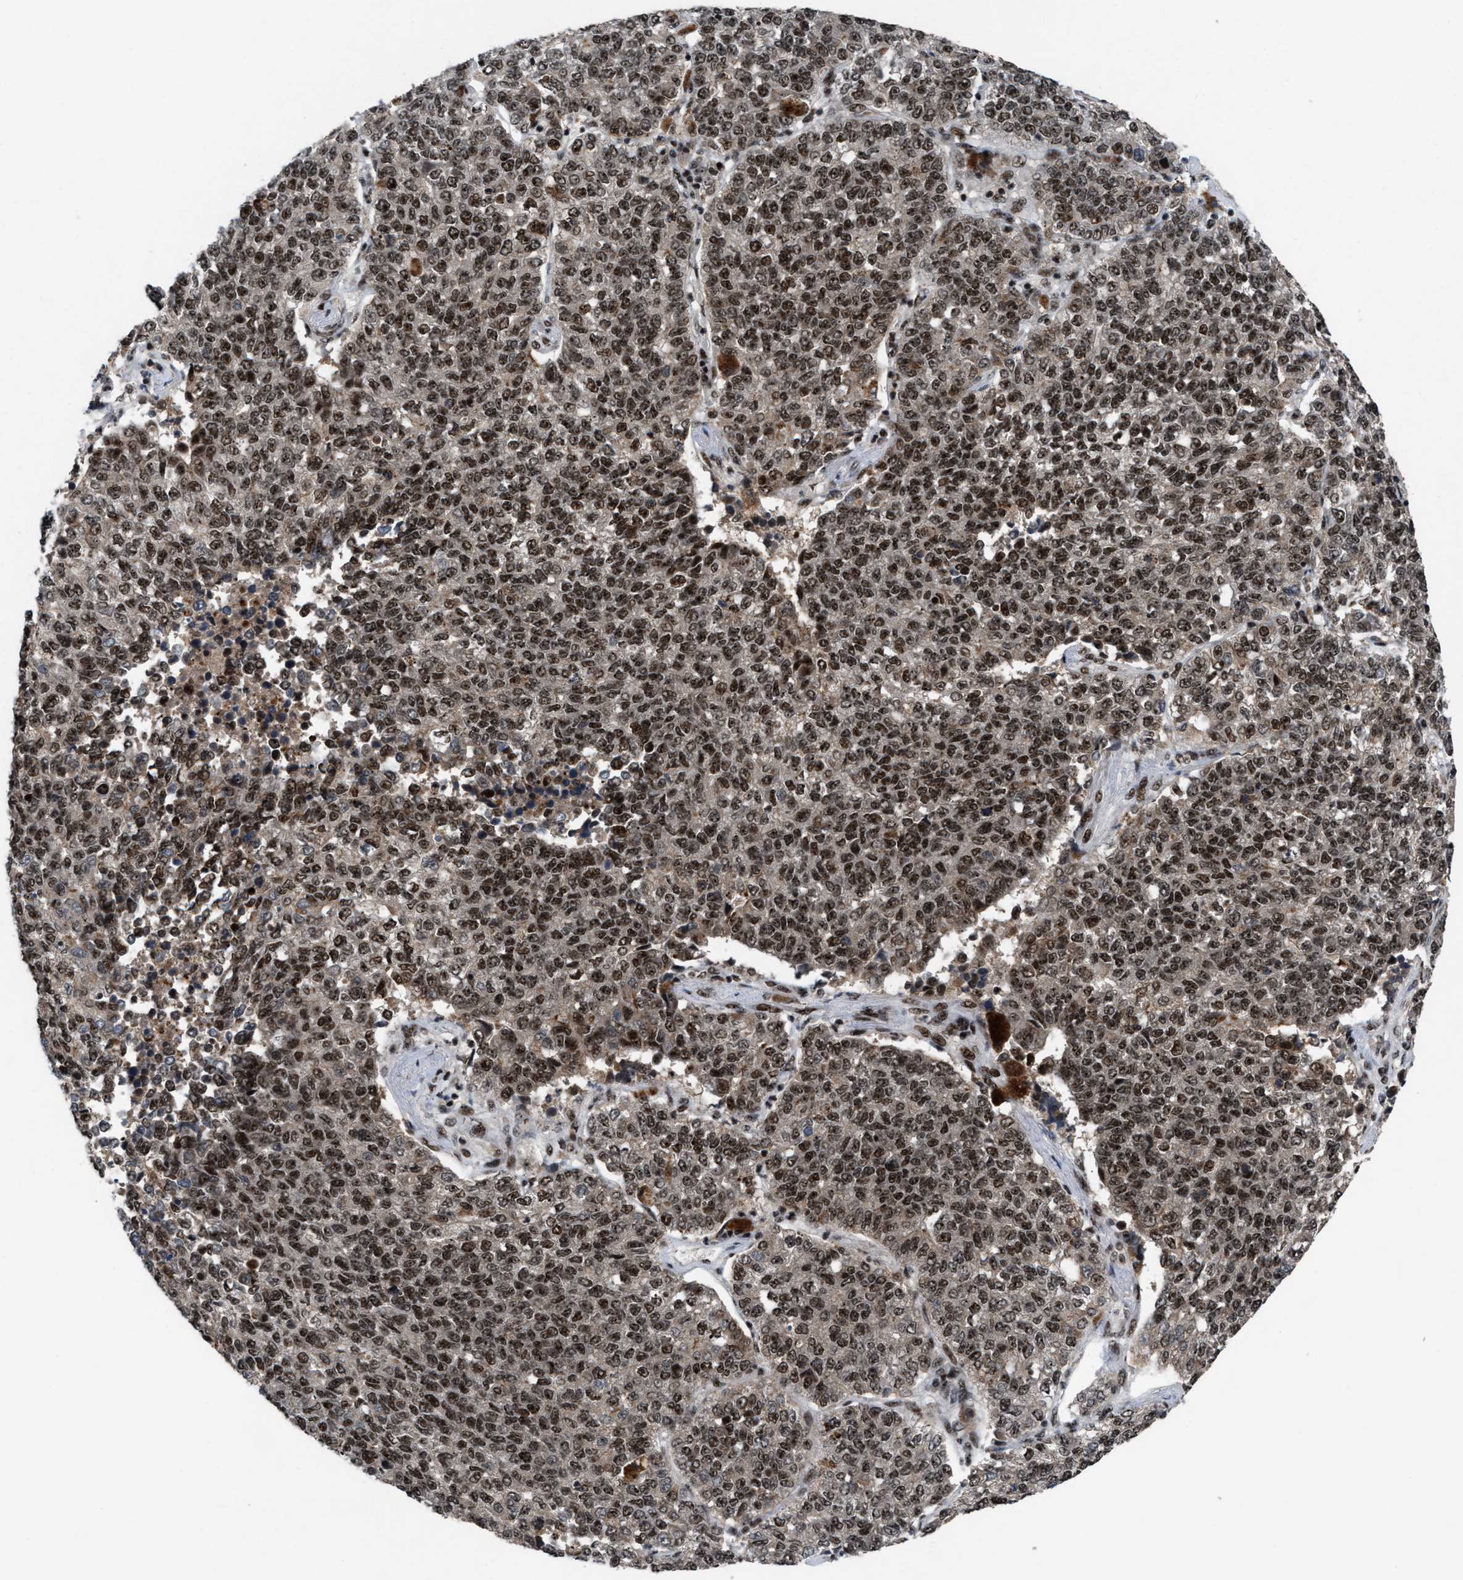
{"staining": {"intensity": "moderate", "quantity": ">75%", "location": "nuclear"}, "tissue": "lung cancer", "cell_type": "Tumor cells", "image_type": "cancer", "snomed": [{"axis": "morphology", "description": "Adenocarcinoma, NOS"}, {"axis": "topography", "description": "Lung"}], "caption": "Immunohistochemistry image of human lung cancer stained for a protein (brown), which reveals medium levels of moderate nuclear positivity in approximately >75% of tumor cells.", "gene": "PRPF4", "patient": {"sex": "male", "age": 49}}